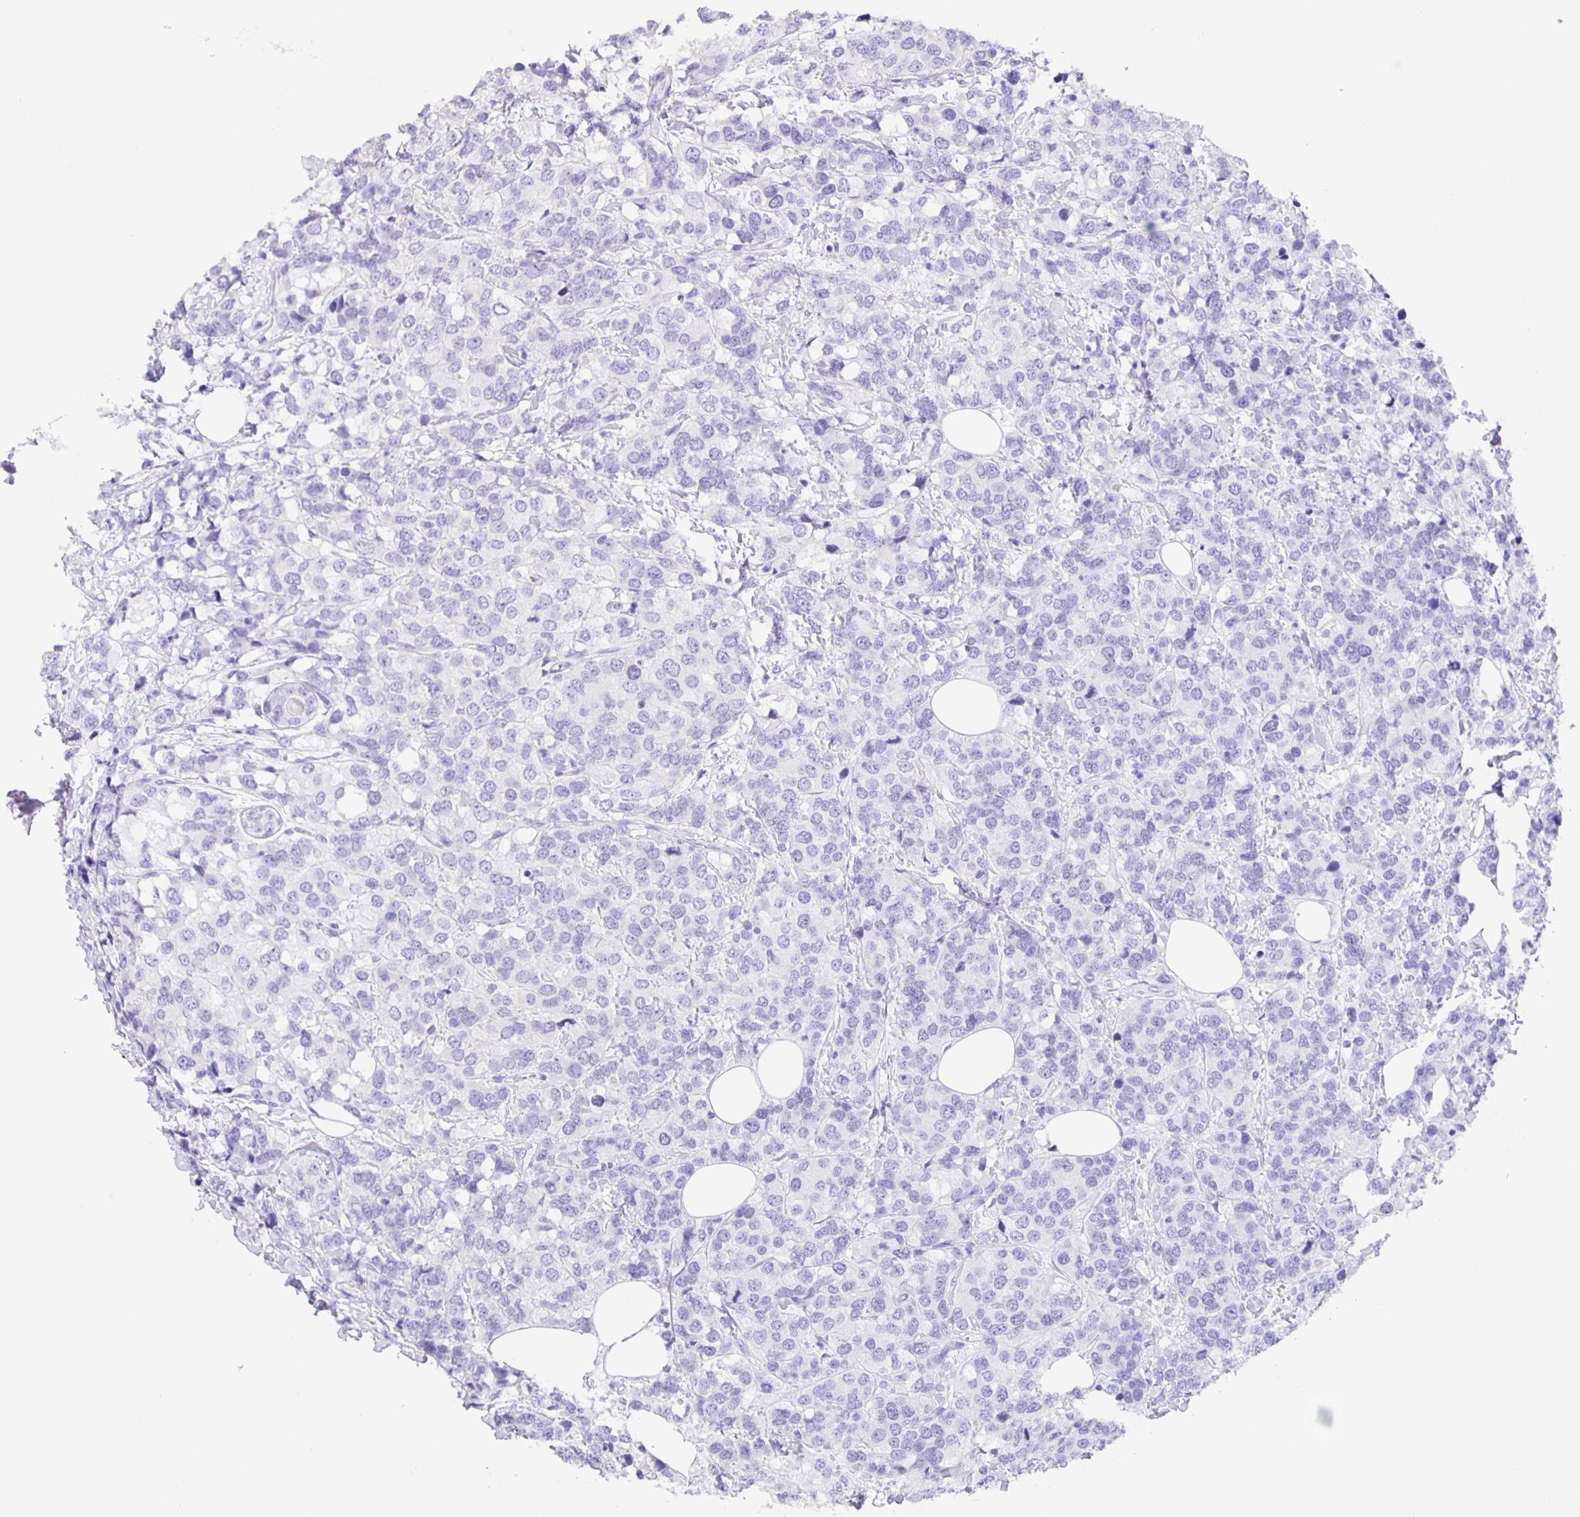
{"staining": {"intensity": "negative", "quantity": "none", "location": "none"}, "tissue": "breast cancer", "cell_type": "Tumor cells", "image_type": "cancer", "snomed": [{"axis": "morphology", "description": "Lobular carcinoma"}, {"axis": "topography", "description": "Breast"}], "caption": "Breast cancer (lobular carcinoma) was stained to show a protein in brown. There is no significant staining in tumor cells.", "gene": "GUCA2A", "patient": {"sex": "female", "age": 59}}